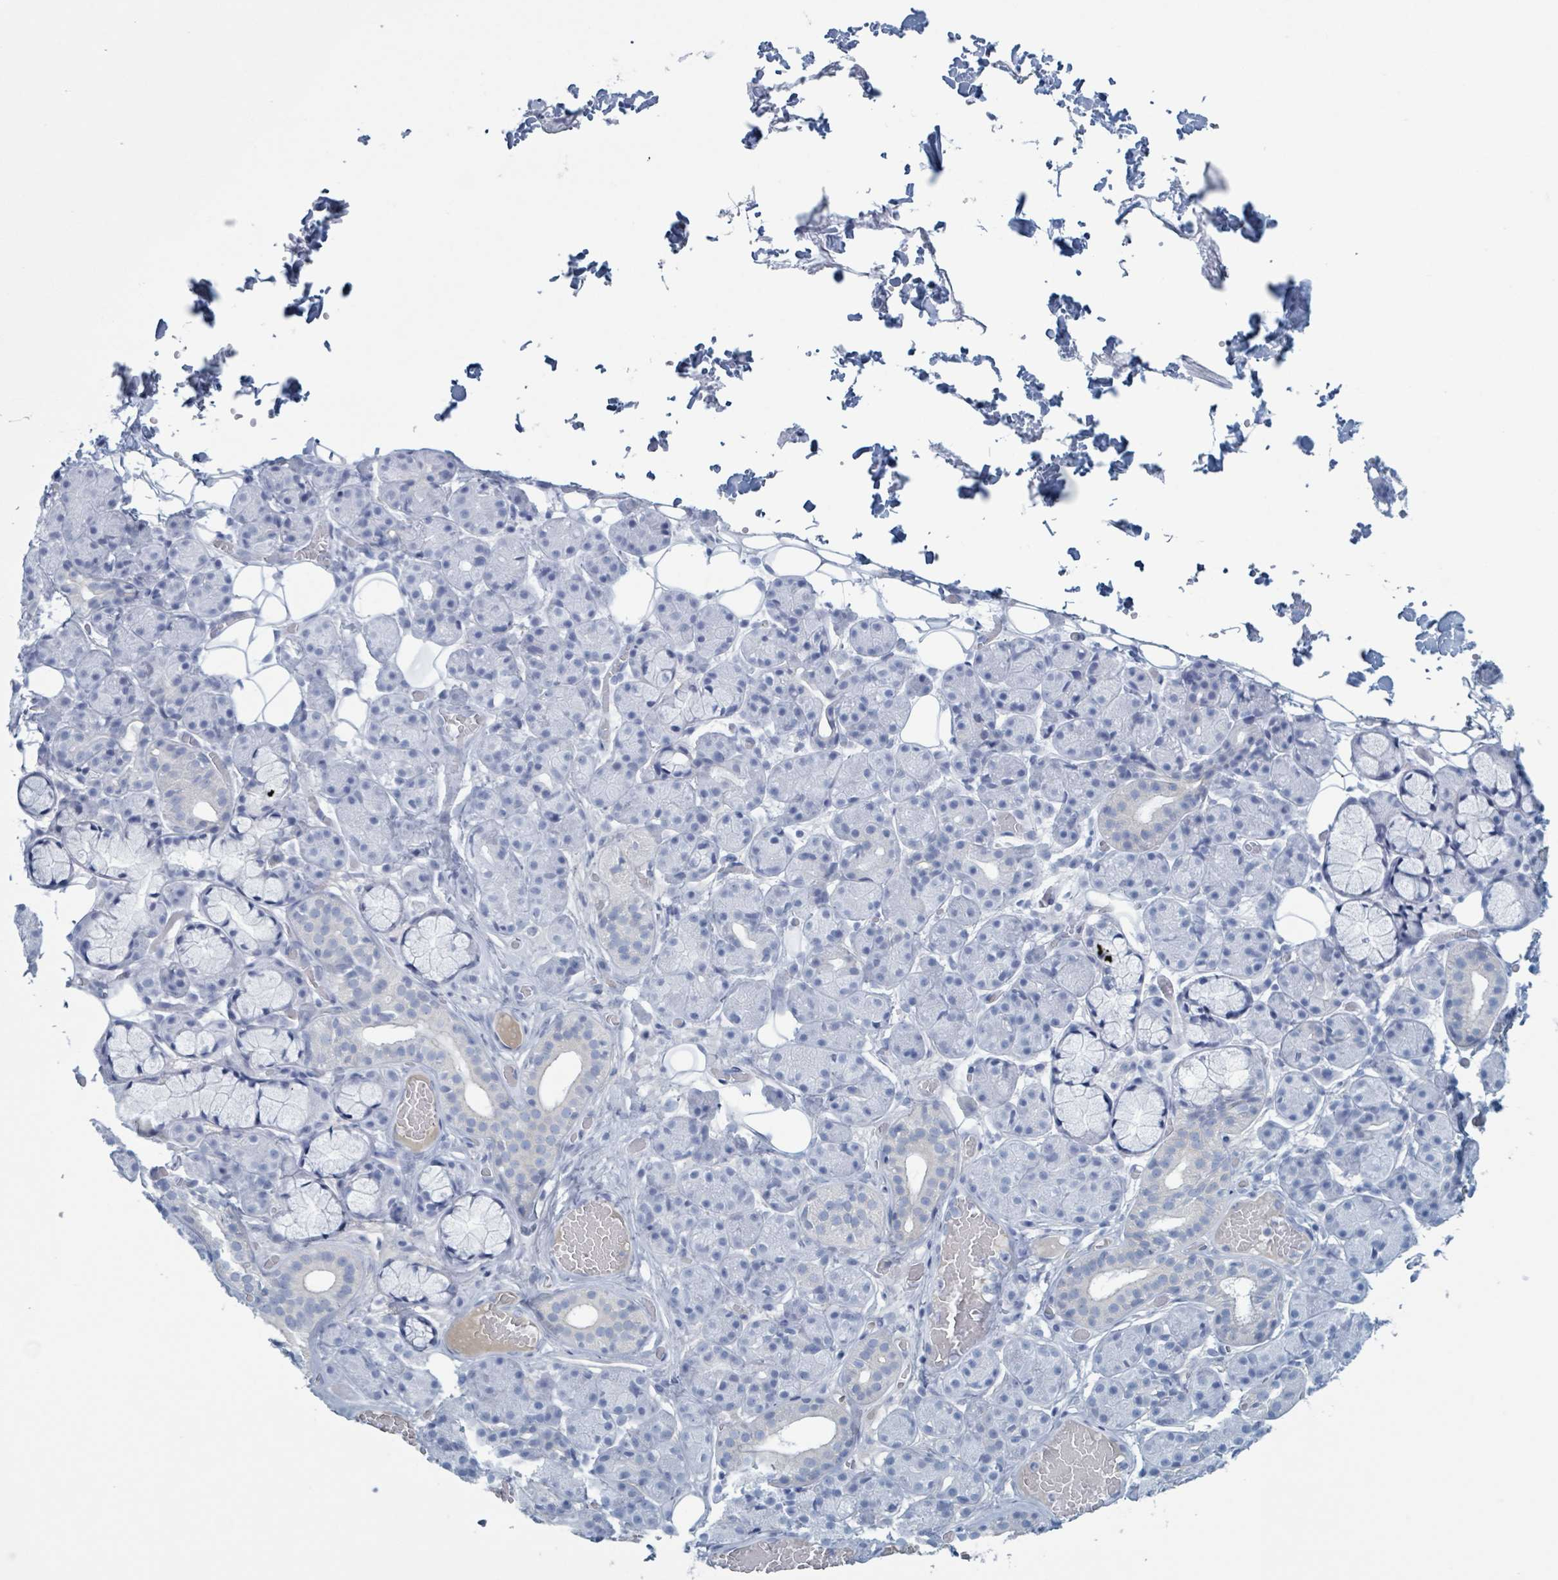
{"staining": {"intensity": "negative", "quantity": "none", "location": "none"}, "tissue": "salivary gland", "cell_type": "Glandular cells", "image_type": "normal", "snomed": [{"axis": "morphology", "description": "Normal tissue, NOS"}, {"axis": "topography", "description": "Salivary gland"}], "caption": "The photomicrograph displays no staining of glandular cells in unremarkable salivary gland. (DAB IHC visualized using brightfield microscopy, high magnification).", "gene": "KLK4", "patient": {"sex": "male", "age": 63}}